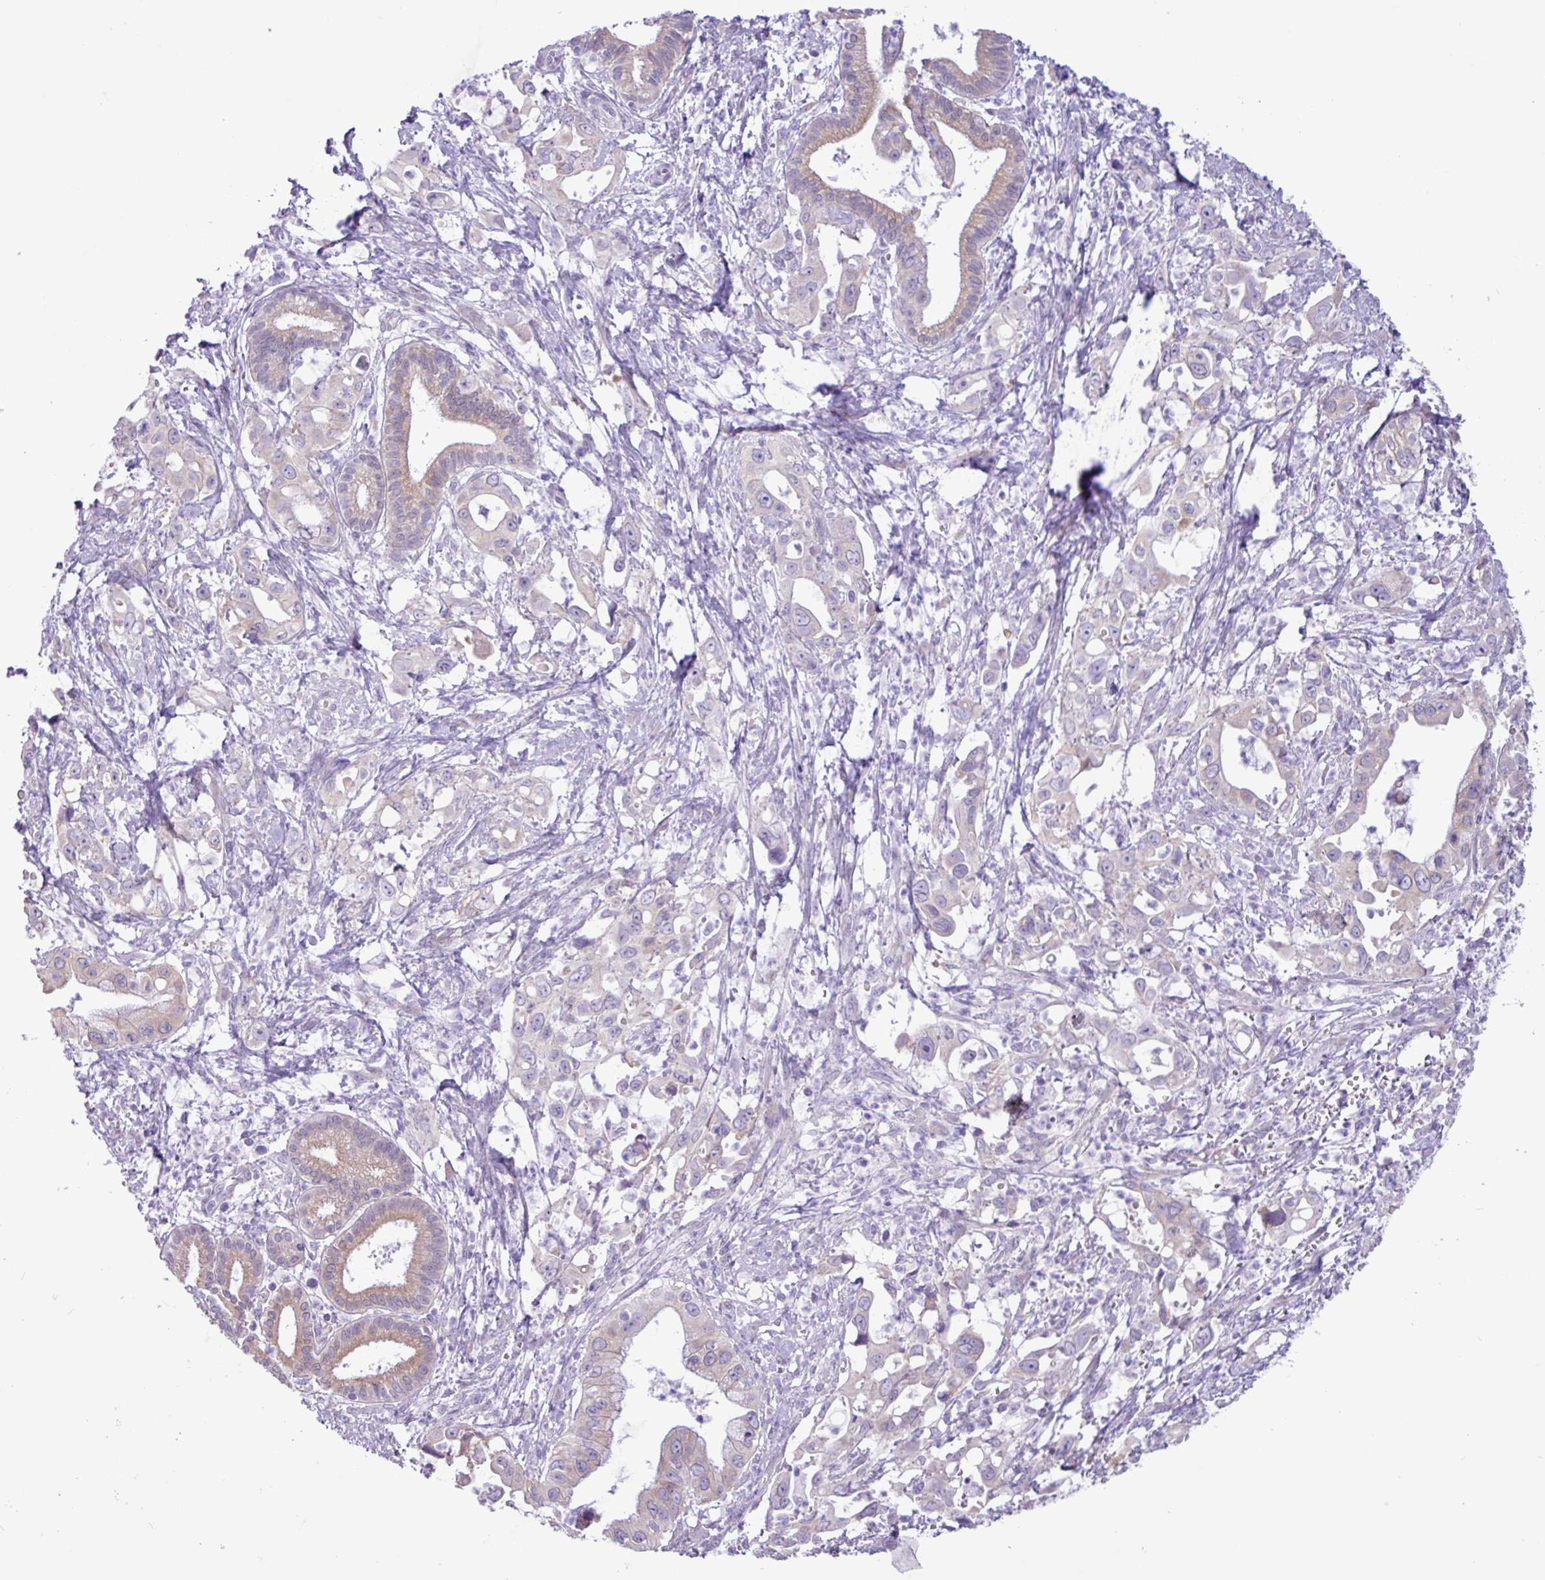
{"staining": {"intensity": "weak", "quantity": "<25%", "location": "cytoplasmic/membranous"}, "tissue": "pancreatic cancer", "cell_type": "Tumor cells", "image_type": "cancer", "snomed": [{"axis": "morphology", "description": "Adenocarcinoma, NOS"}, {"axis": "topography", "description": "Pancreas"}], "caption": "Immunohistochemistry (IHC) image of pancreatic cancer stained for a protein (brown), which displays no staining in tumor cells.", "gene": "SLC38A1", "patient": {"sex": "male", "age": 61}}